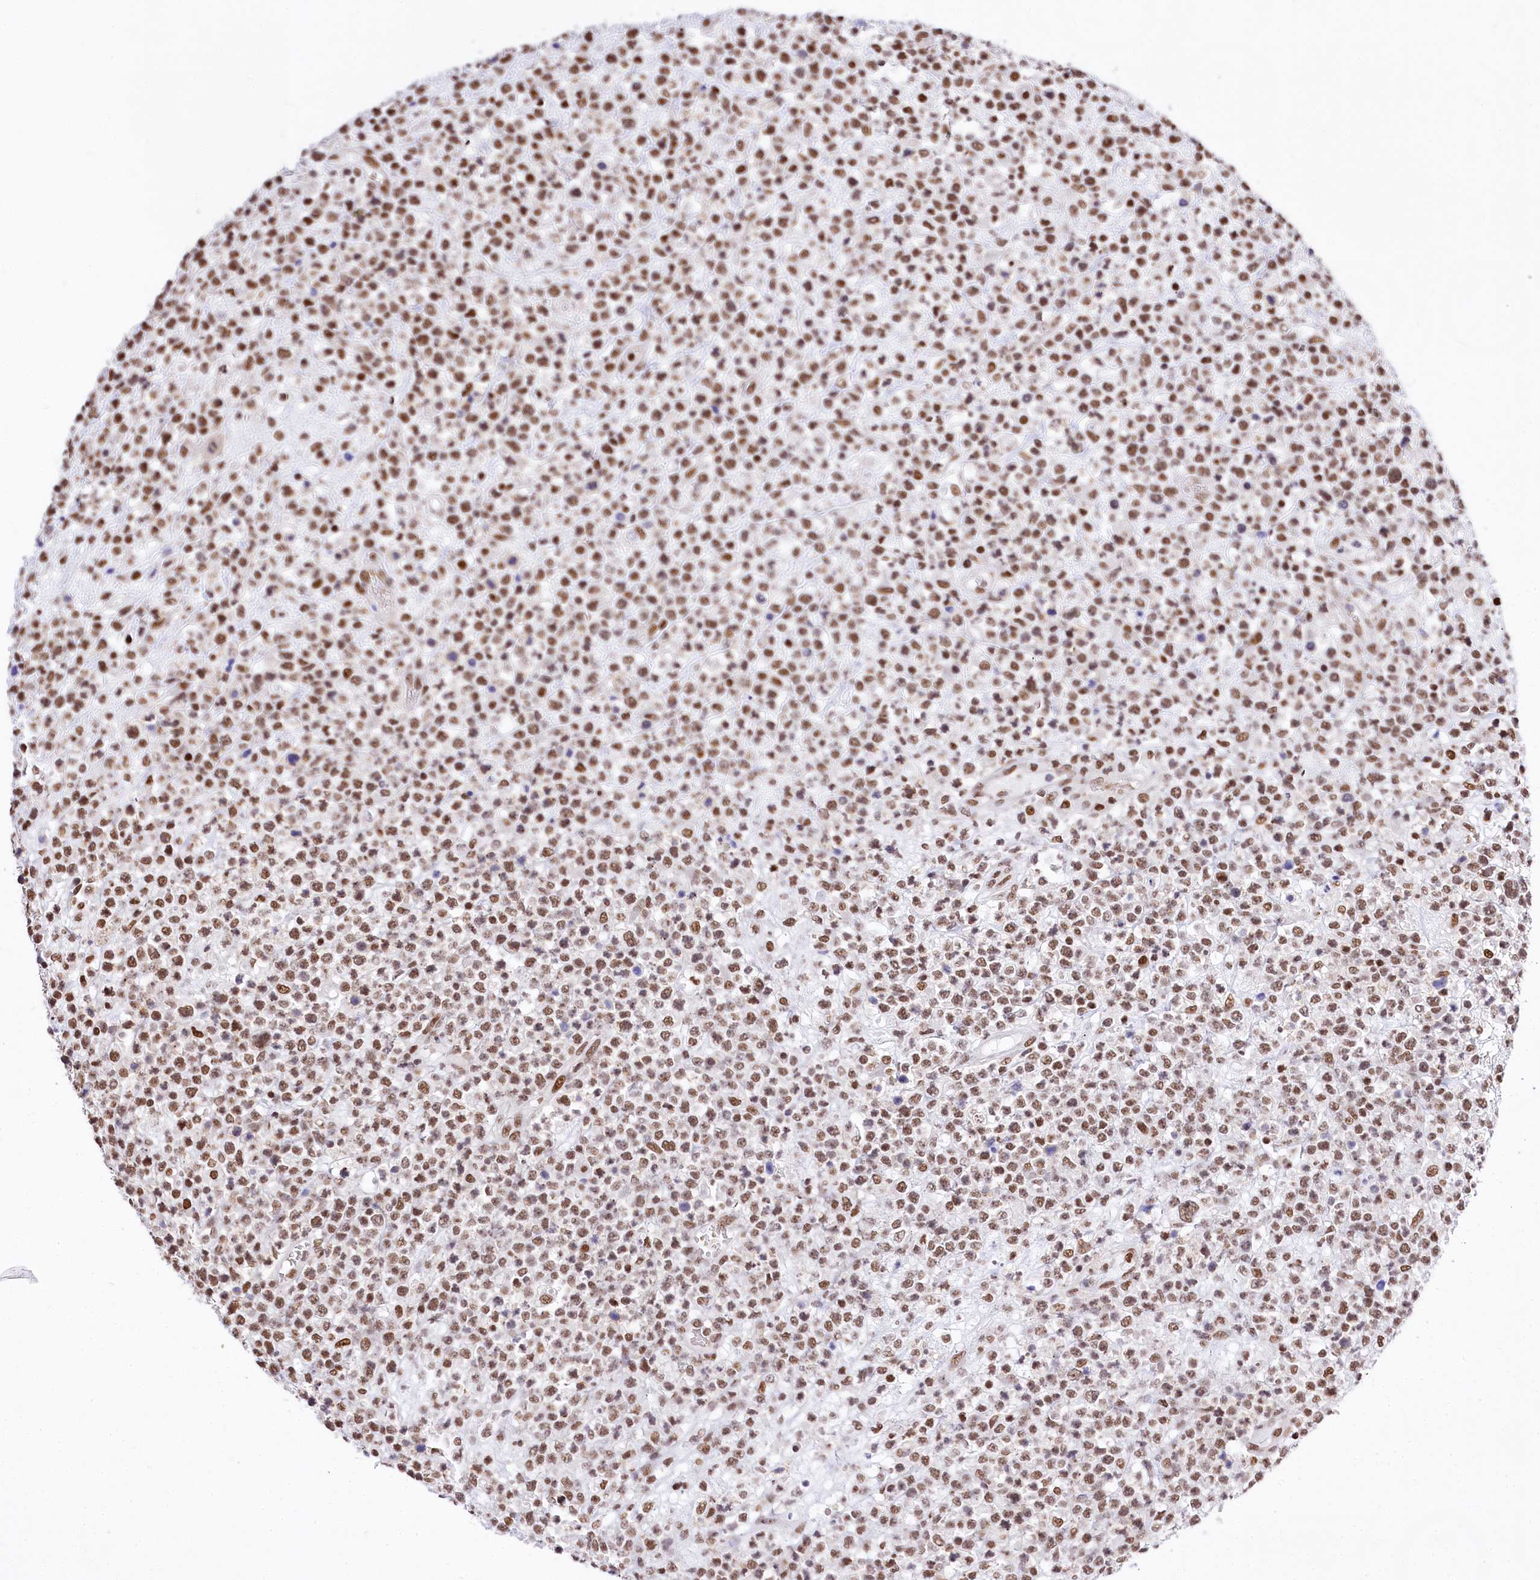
{"staining": {"intensity": "moderate", "quantity": ">75%", "location": "nuclear"}, "tissue": "lymphoma", "cell_type": "Tumor cells", "image_type": "cancer", "snomed": [{"axis": "morphology", "description": "Malignant lymphoma, non-Hodgkin's type, High grade"}, {"axis": "topography", "description": "Colon"}], "caption": "High-grade malignant lymphoma, non-Hodgkin's type stained for a protein exhibits moderate nuclear positivity in tumor cells. (Stains: DAB (3,3'-diaminobenzidine) in brown, nuclei in blue, Microscopy: brightfield microscopy at high magnification).", "gene": "POU4F3", "patient": {"sex": "female", "age": 53}}